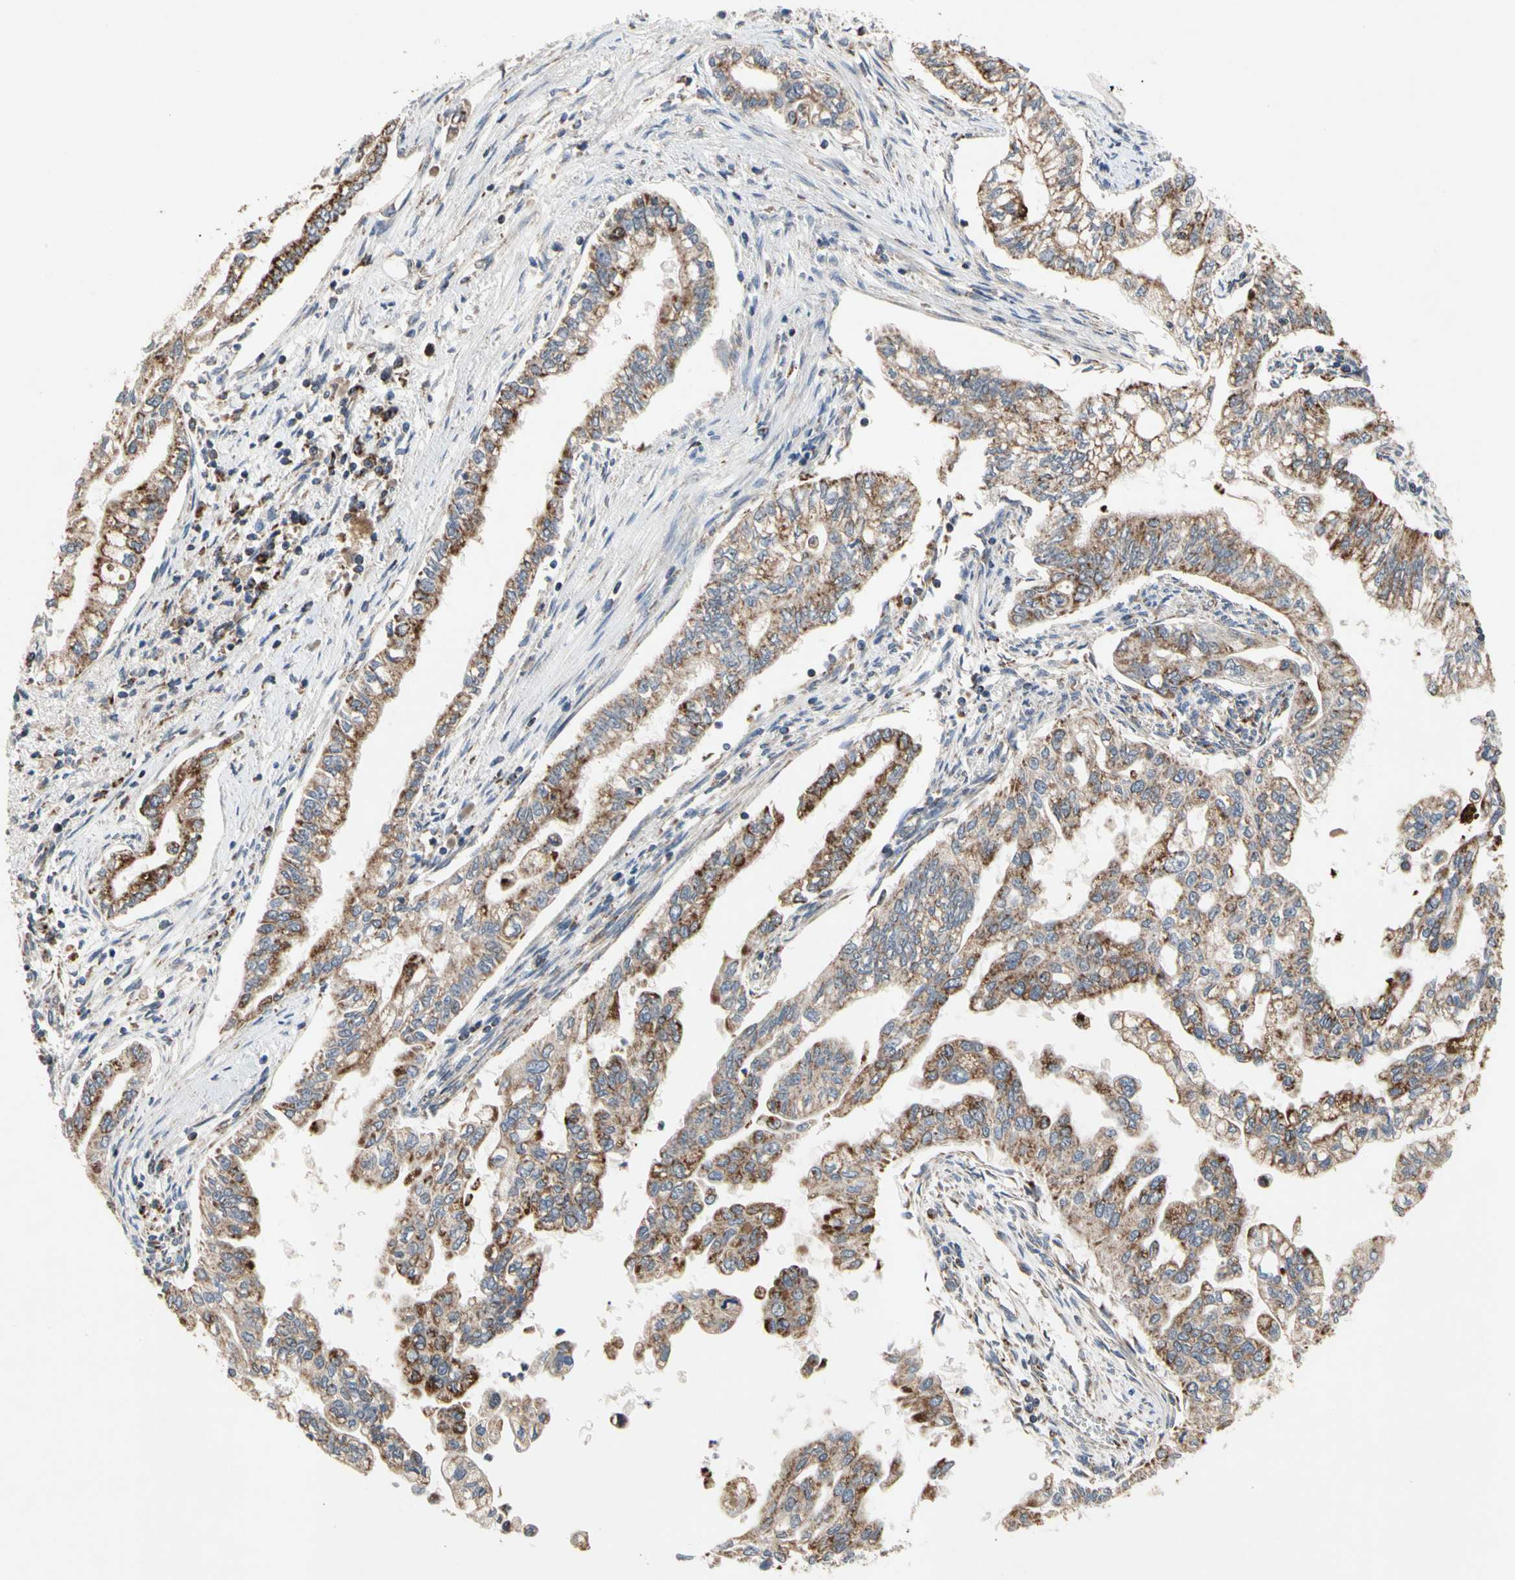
{"staining": {"intensity": "moderate", "quantity": ">75%", "location": "cytoplasmic/membranous"}, "tissue": "pancreatic cancer", "cell_type": "Tumor cells", "image_type": "cancer", "snomed": [{"axis": "morphology", "description": "Normal tissue, NOS"}, {"axis": "topography", "description": "Pancreas"}], "caption": "Immunohistochemistry staining of pancreatic cancer, which shows medium levels of moderate cytoplasmic/membranous staining in about >75% of tumor cells indicating moderate cytoplasmic/membranous protein staining. The staining was performed using DAB (brown) for protein detection and nuclei were counterstained in hematoxylin (blue).", "gene": "GPD2", "patient": {"sex": "male", "age": 42}}